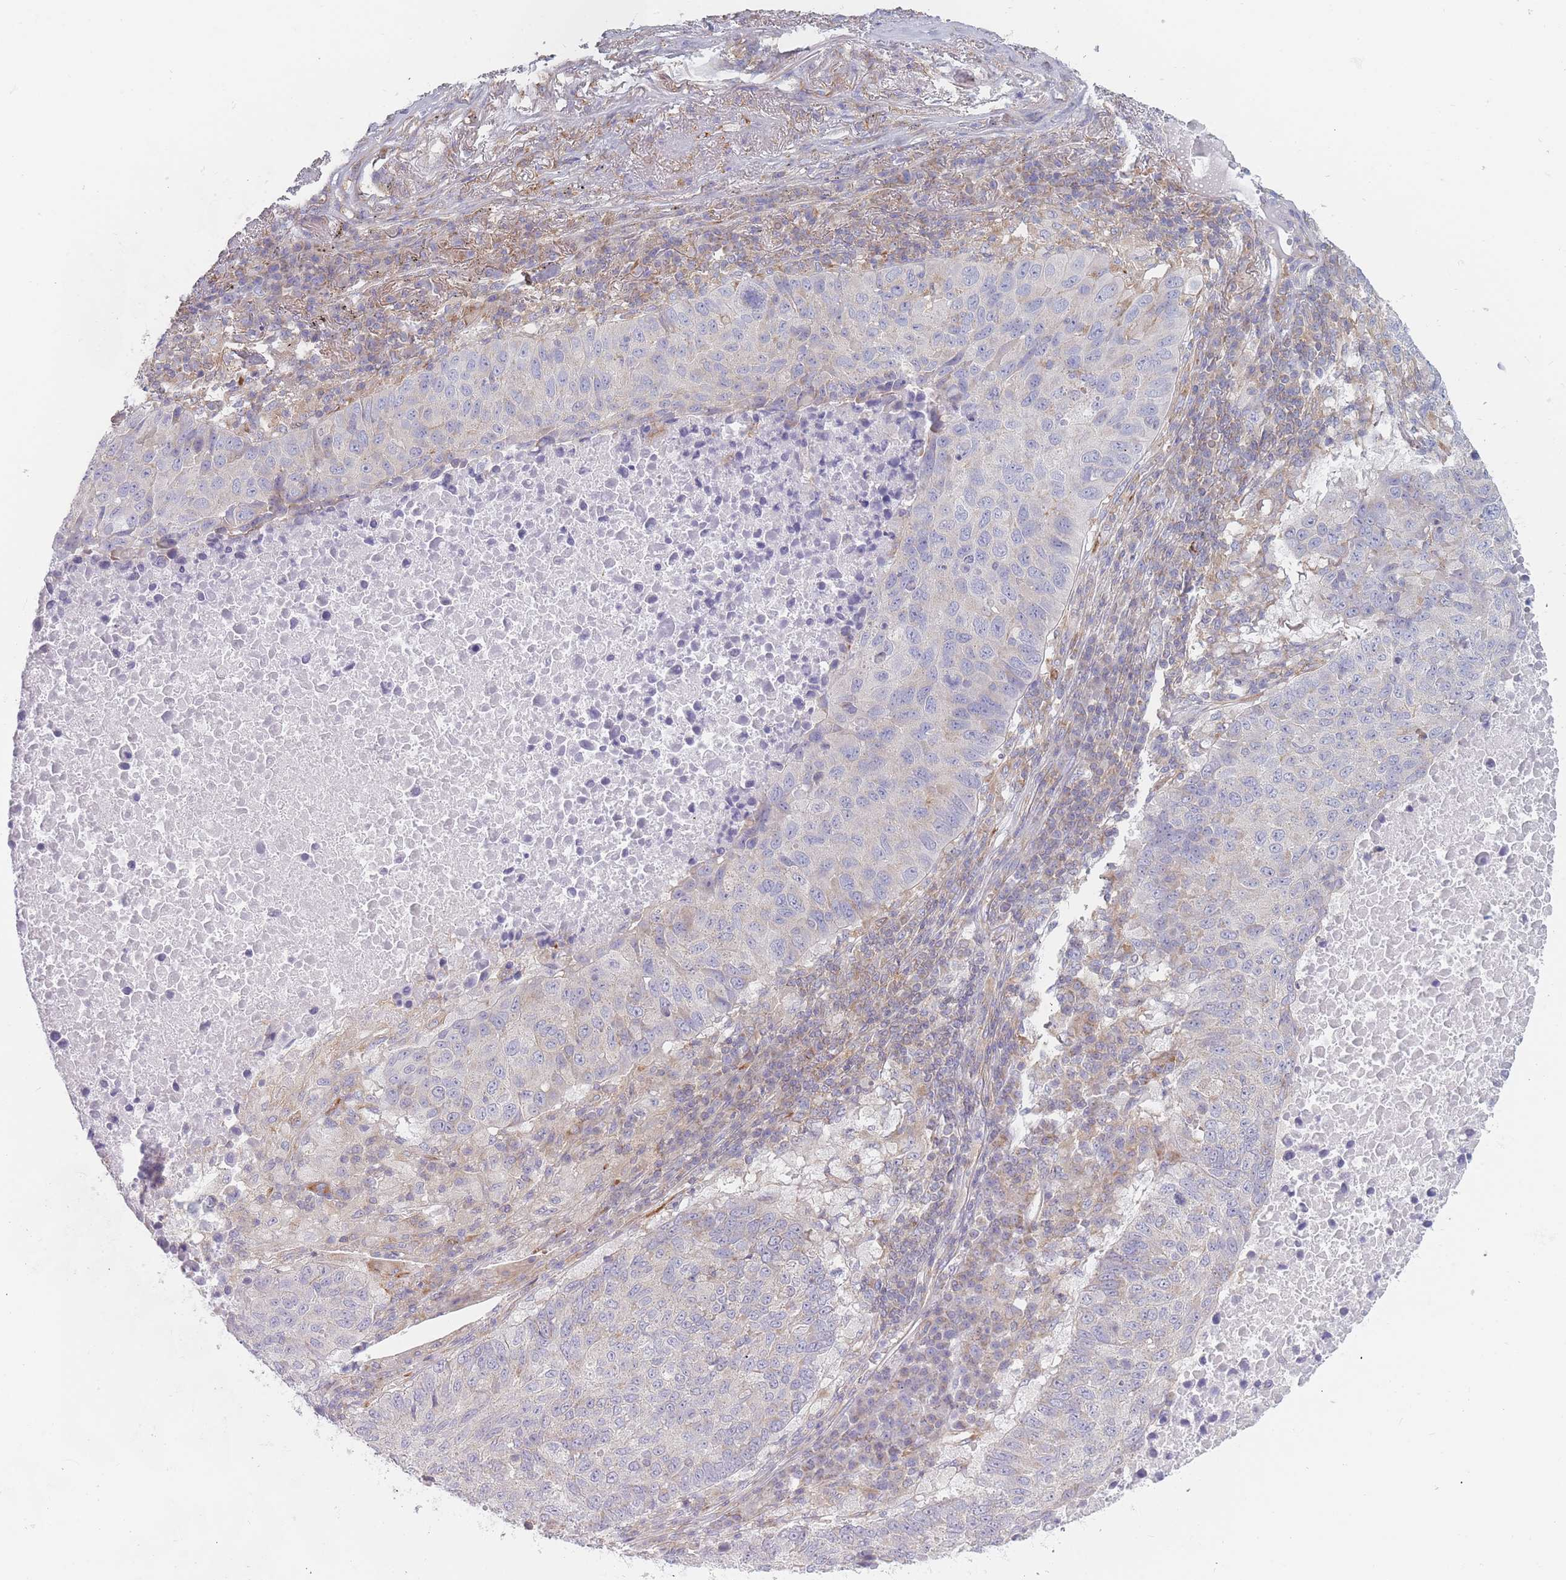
{"staining": {"intensity": "negative", "quantity": "none", "location": "none"}, "tissue": "lung cancer", "cell_type": "Tumor cells", "image_type": "cancer", "snomed": [{"axis": "morphology", "description": "Squamous cell carcinoma, NOS"}, {"axis": "topography", "description": "Lung"}], "caption": "This is a histopathology image of immunohistochemistry (IHC) staining of lung cancer, which shows no staining in tumor cells.", "gene": "MAP1S", "patient": {"sex": "male", "age": 73}}